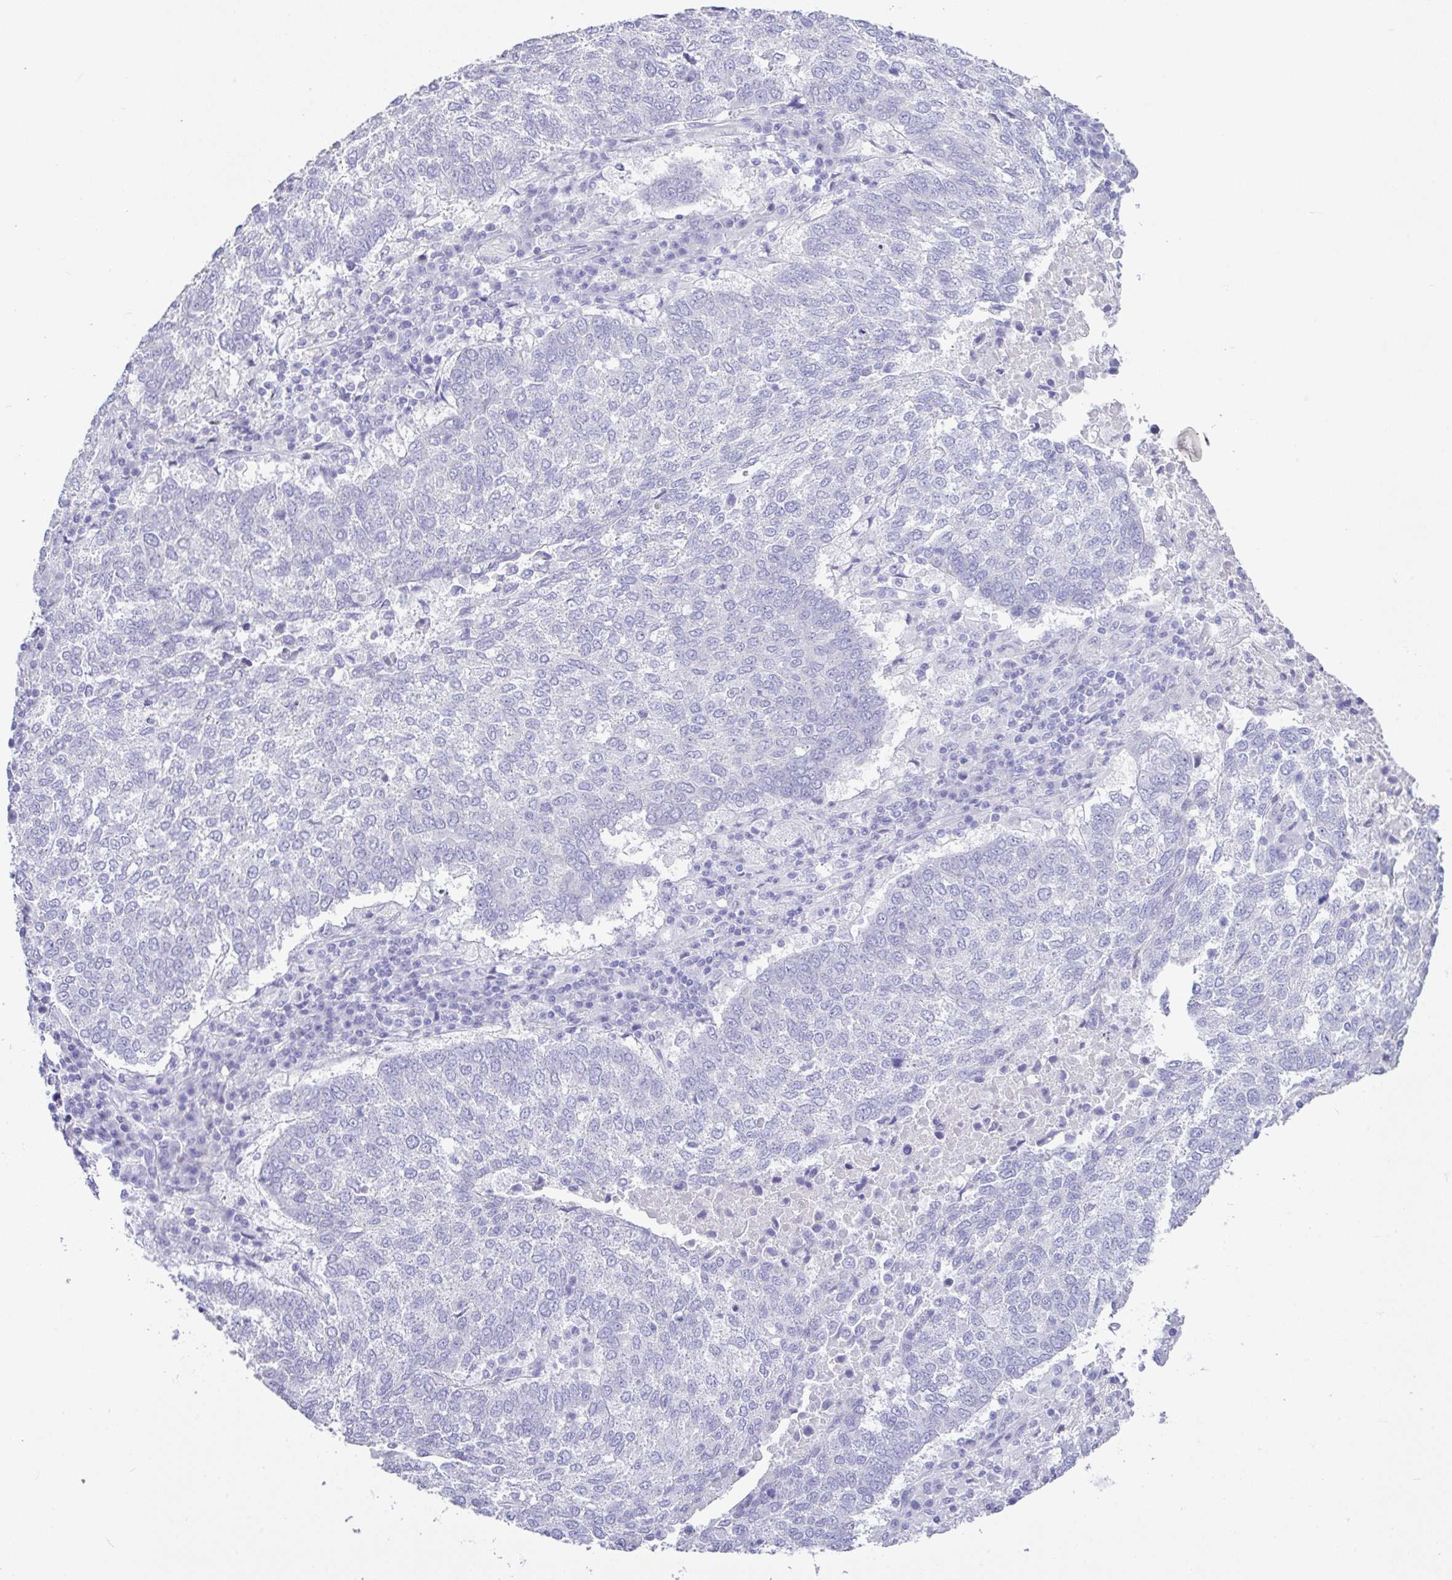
{"staining": {"intensity": "negative", "quantity": "none", "location": "none"}, "tissue": "lung cancer", "cell_type": "Tumor cells", "image_type": "cancer", "snomed": [{"axis": "morphology", "description": "Squamous cell carcinoma, NOS"}, {"axis": "topography", "description": "Lung"}], "caption": "This photomicrograph is of squamous cell carcinoma (lung) stained with immunohistochemistry (IHC) to label a protein in brown with the nuclei are counter-stained blue. There is no positivity in tumor cells. (DAB (3,3'-diaminobenzidine) immunohistochemistry visualized using brightfield microscopy, high magnification).", "gene": "LGALS4", "patient": {"sex": "male", "age": 73}}